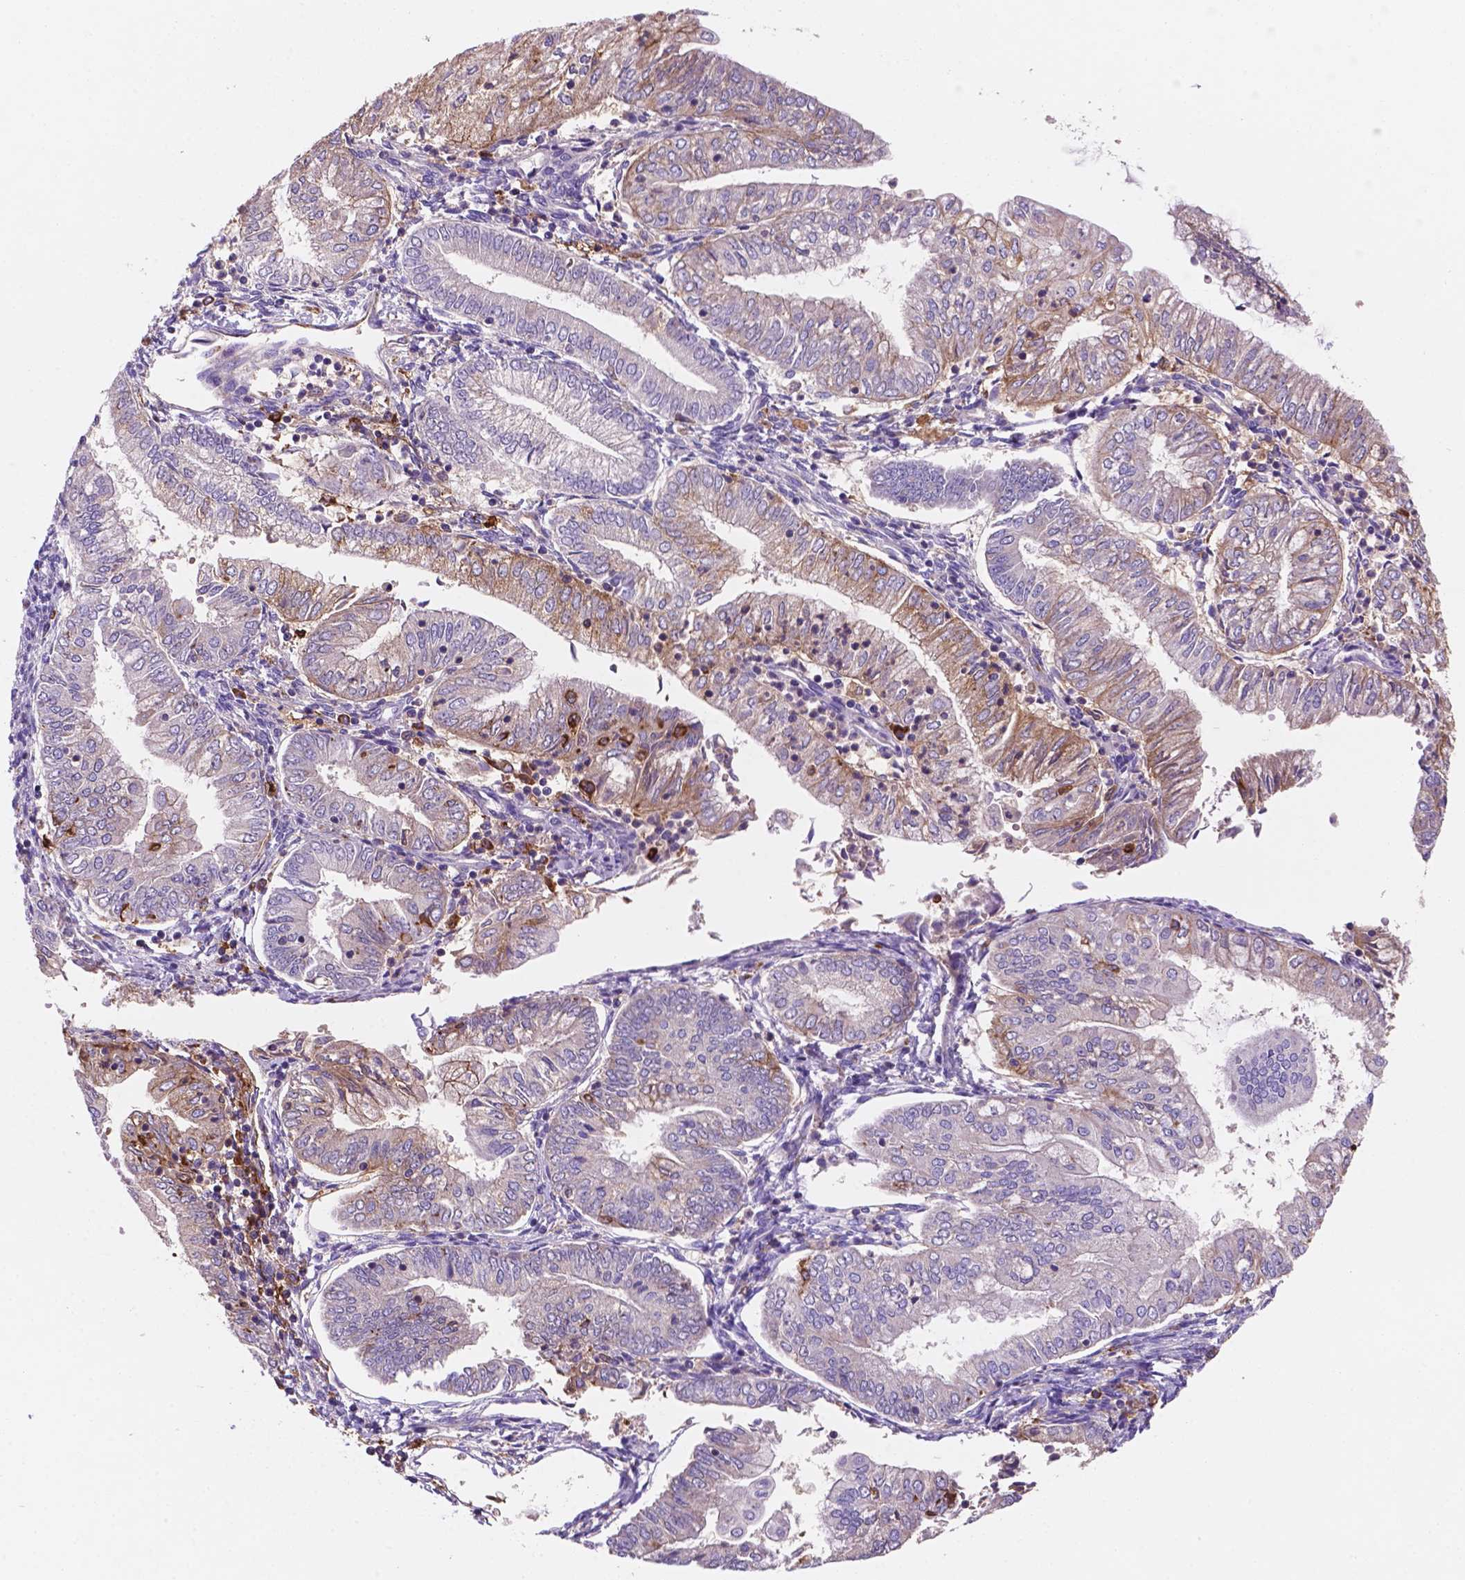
{"staining": {"intensity": "weak", "quantity": "<25%", "location": "cytoplasmic/membranous"}, "tissue": "endometrial cancer", "cell_type": "Tumor cells", "image_type": "cancer", "snomed": [{"axis": "morphology", "description": "Adenocarcinoma, NOS"}, {"axis": "topography", "description": "Endometrium"}], "caption": "Tumor cells show no significant expression in endometrial cancer (adenocarcinoma).", "gene": "MKRN2OS", "patient": {"sex": "female", "age": 55}}